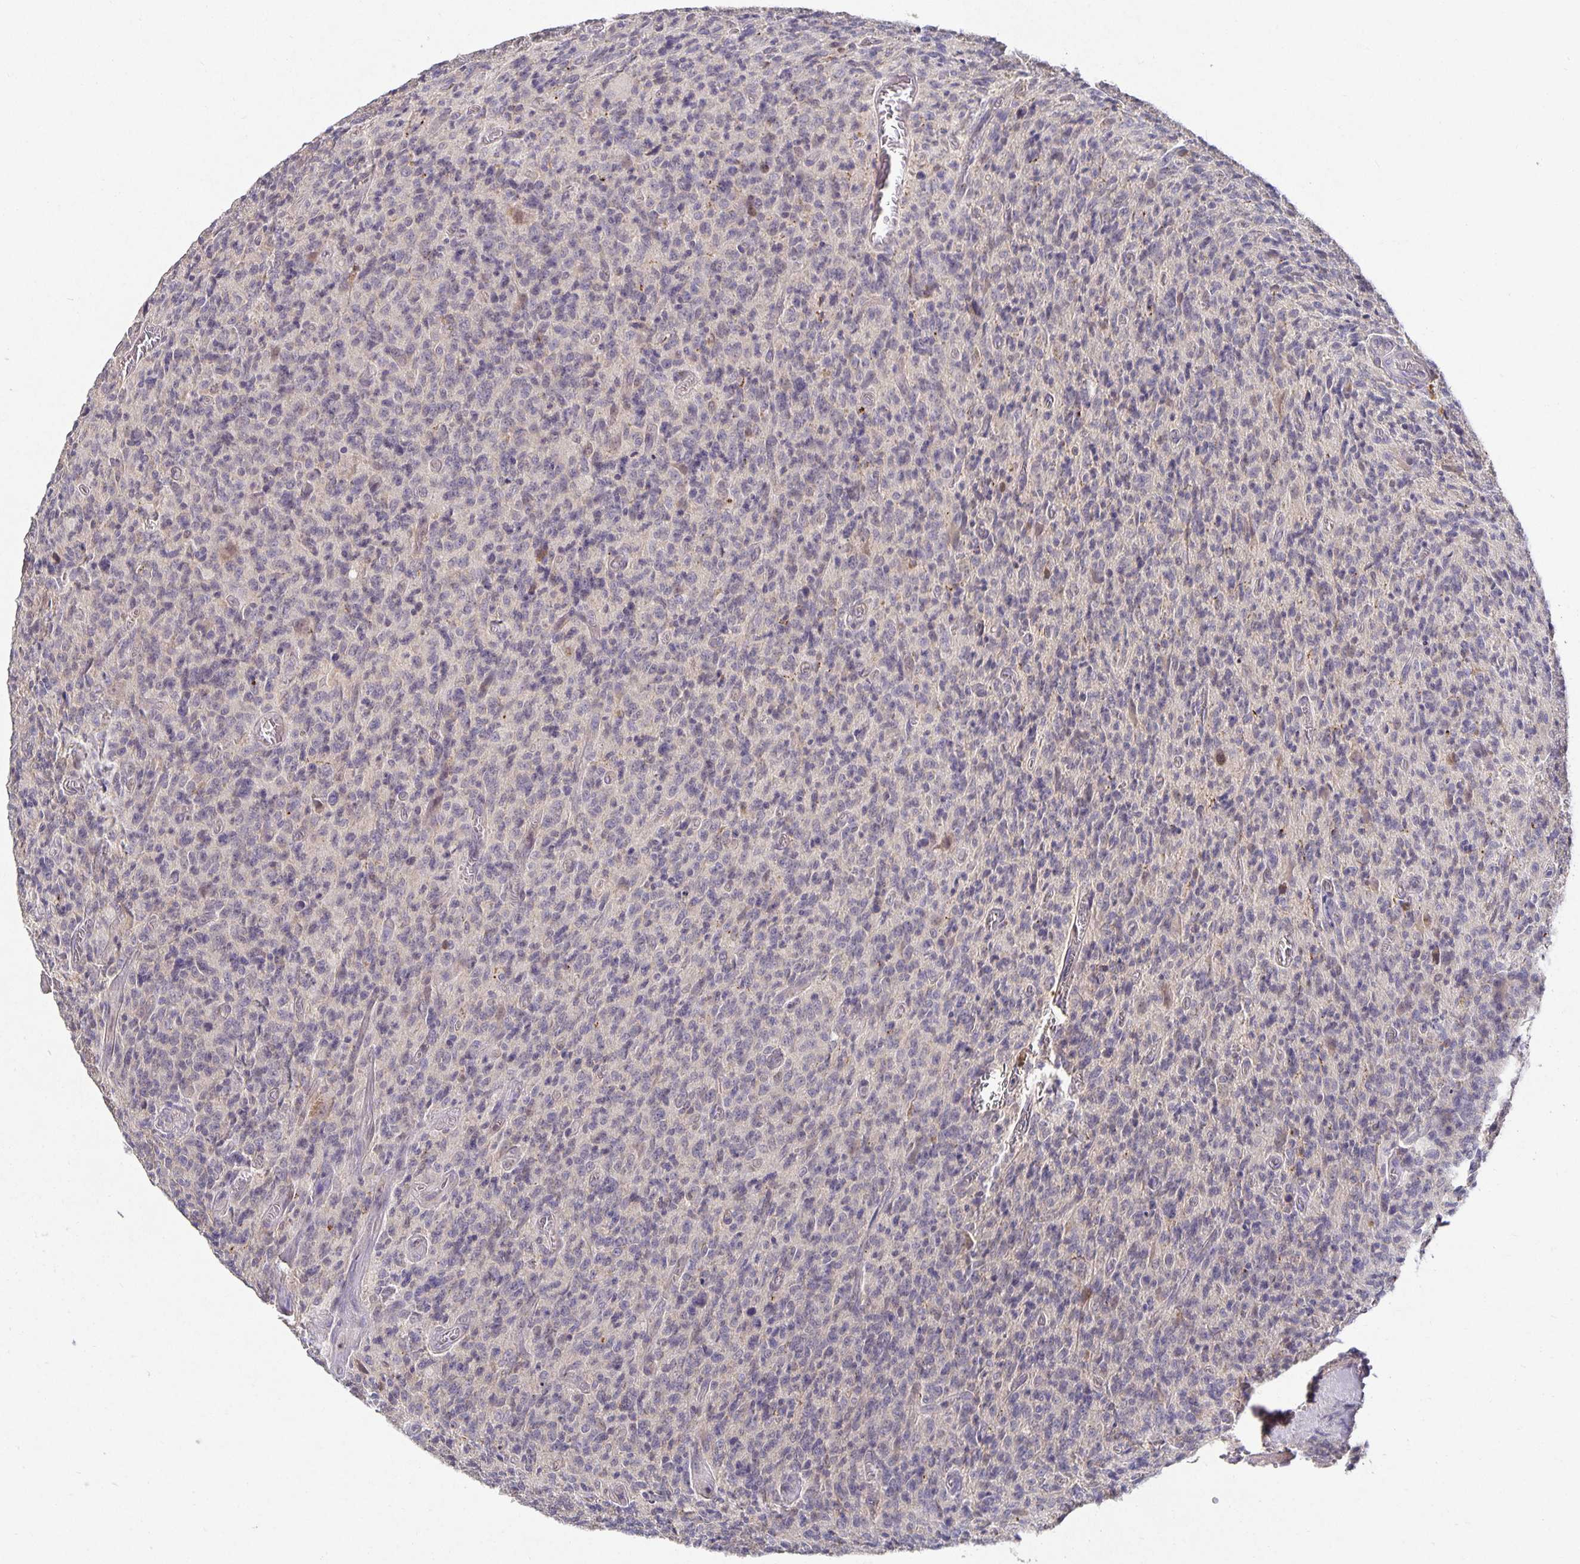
{"staining": {"intensity": "negative", "quantity": "none", "location": "none"}, "tissue": "glioma", "cell_type": "Tumor cells", "image_type": "cancer", "snomed": [{"axis": "morphology", "description": "Glioma, malignant, High grade"}, {"axis": "topography", "description": "Brain"}], "caption": "Tumor cells are negative for protein expression in human glioma.", "gene": "HEPN1", "patient": {"sex": "male", "age": 76}}